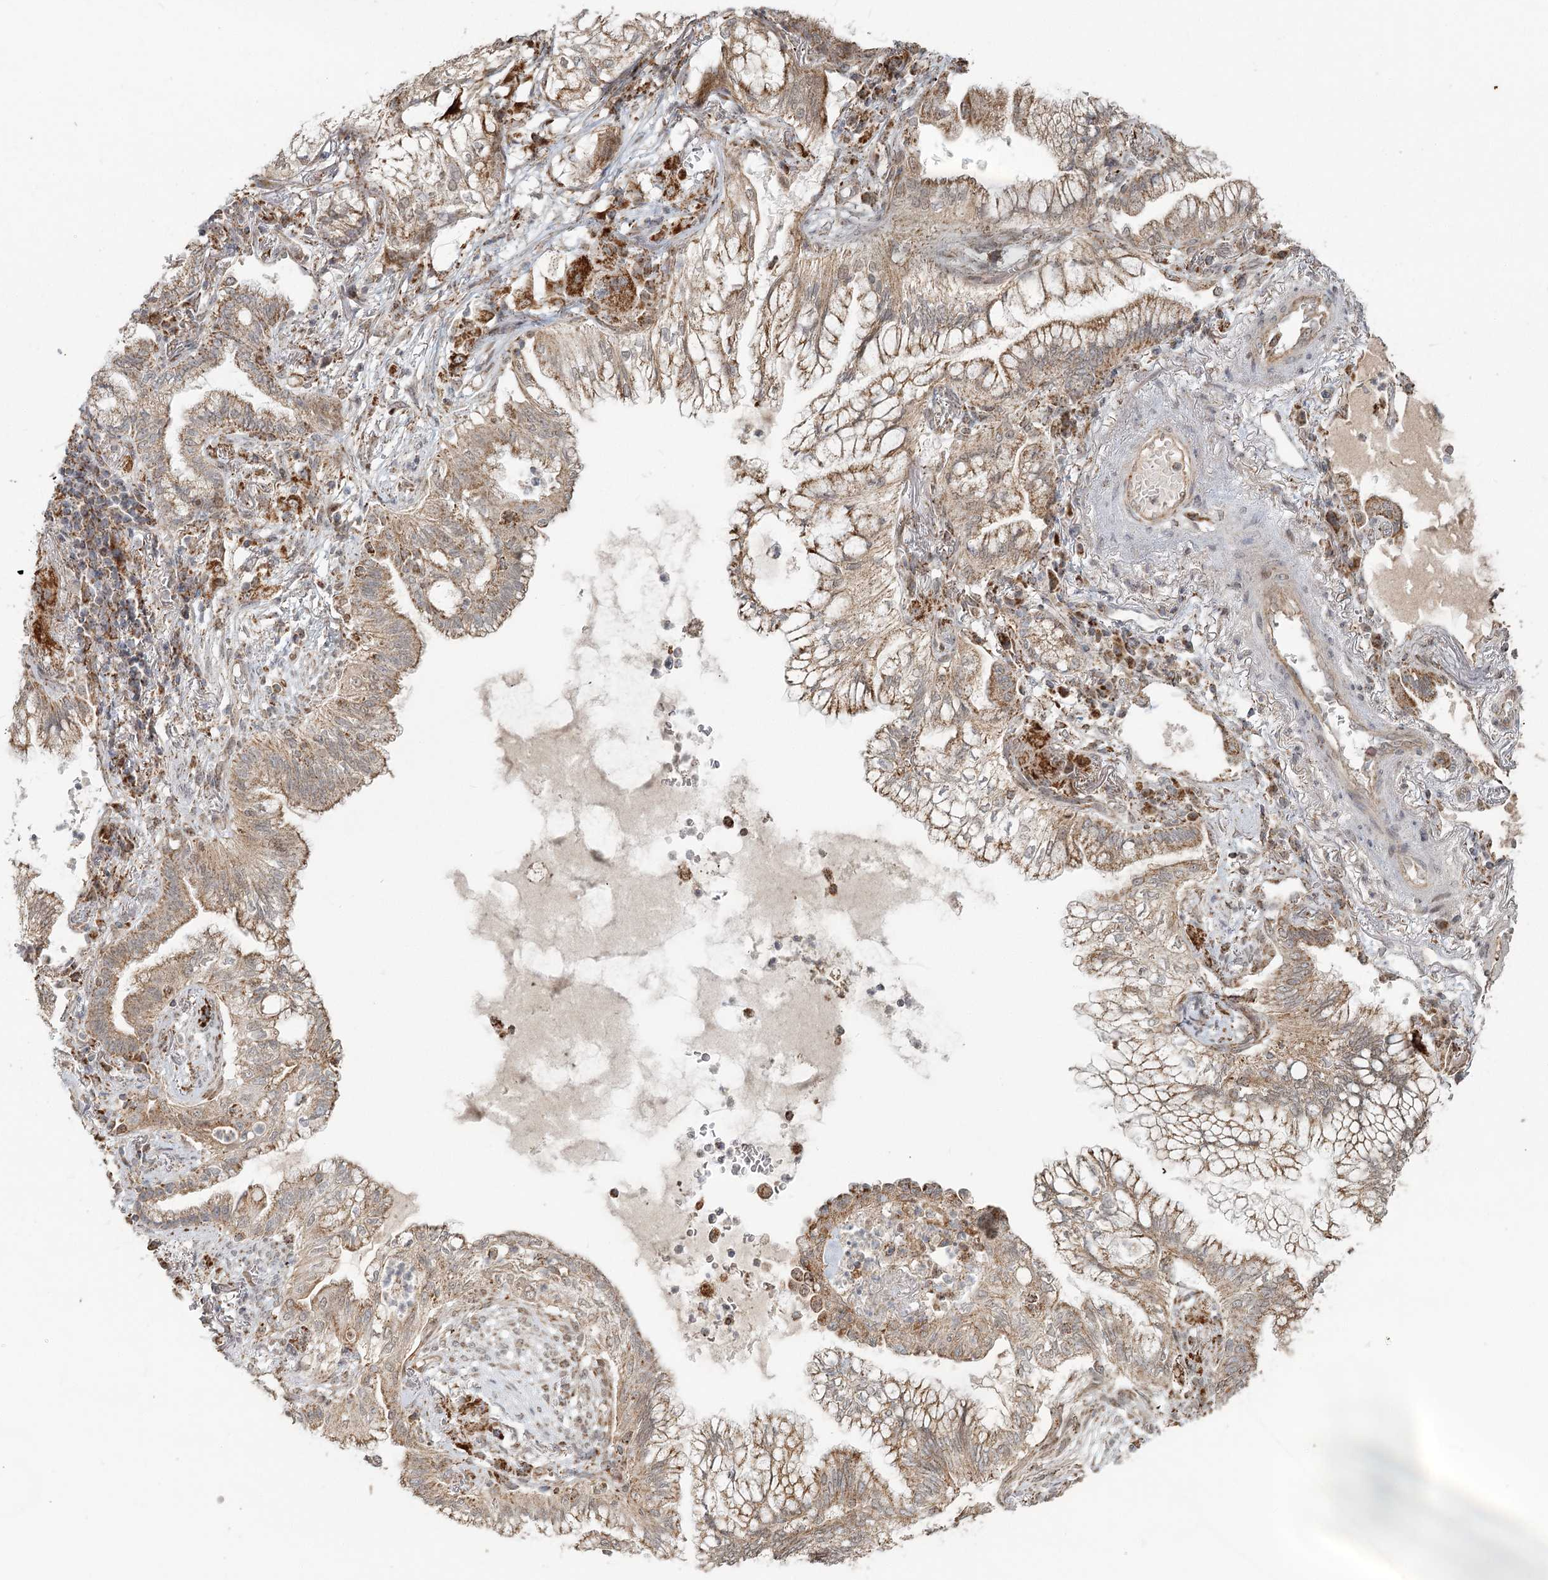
{"staining": {"intensity": "moderate", "quantity": ">75%", "location": "cytoplasmic/membranous"}, "tissue": "lung cancer", "cell_type": "Tumor cells", "image_type": "cancer", "snomed": [{"axis": "morphology", "description": "Adenocarcinoma, NOS"}, {"axis": "topography", "description": "Lung"}], "caption": "Human lung adenocarcinoma stained with a protein marker displays moderate staining in tumor cells.", "gene": "LACTB", "patient": {"sex": "female", "age": 70}}